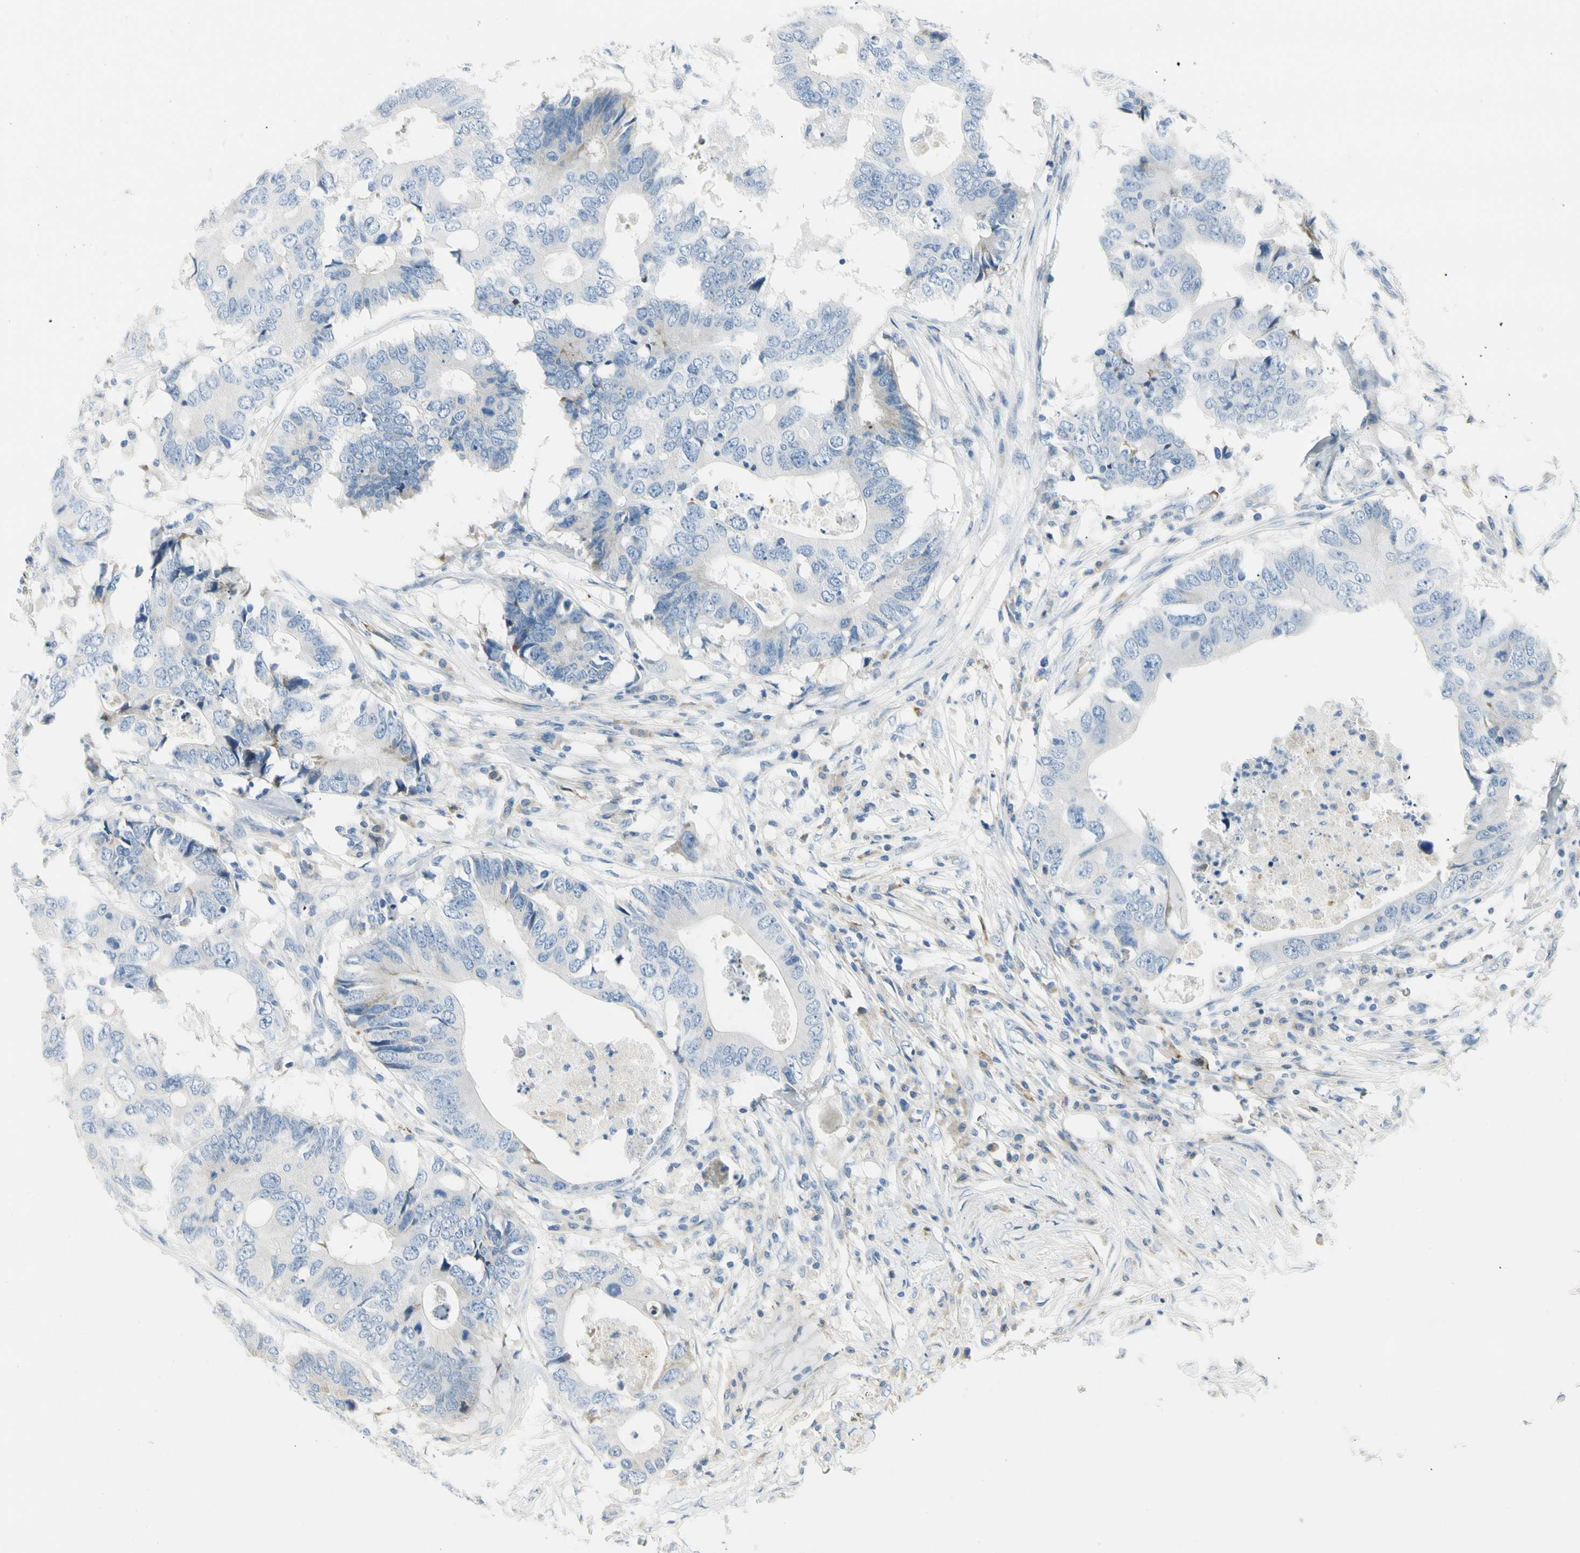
{"staining": {"intensity": "negative", "quantity": "none", "location": "none"}, "tissue": "colorectal cancer", "cell_type": "Tumor cells", "image_type": "cancer", "snomed": [{"axis": "morphology", "description": "Adenocarcinoma, NOS"}, {"axis": "topography", "description": "Colon"}], "caption": "Immunohistochemistry photomicrograph of human colorectal adenocarcinoma stained for a protein (brown), which exhibits no positivity in tumor cells. The staining is performed using DAB brown chromogen with nuclei counter-stained in using hematoxylin.", "gene": "TNFSF11", "patient": {"sex": "male", "age": 71}}